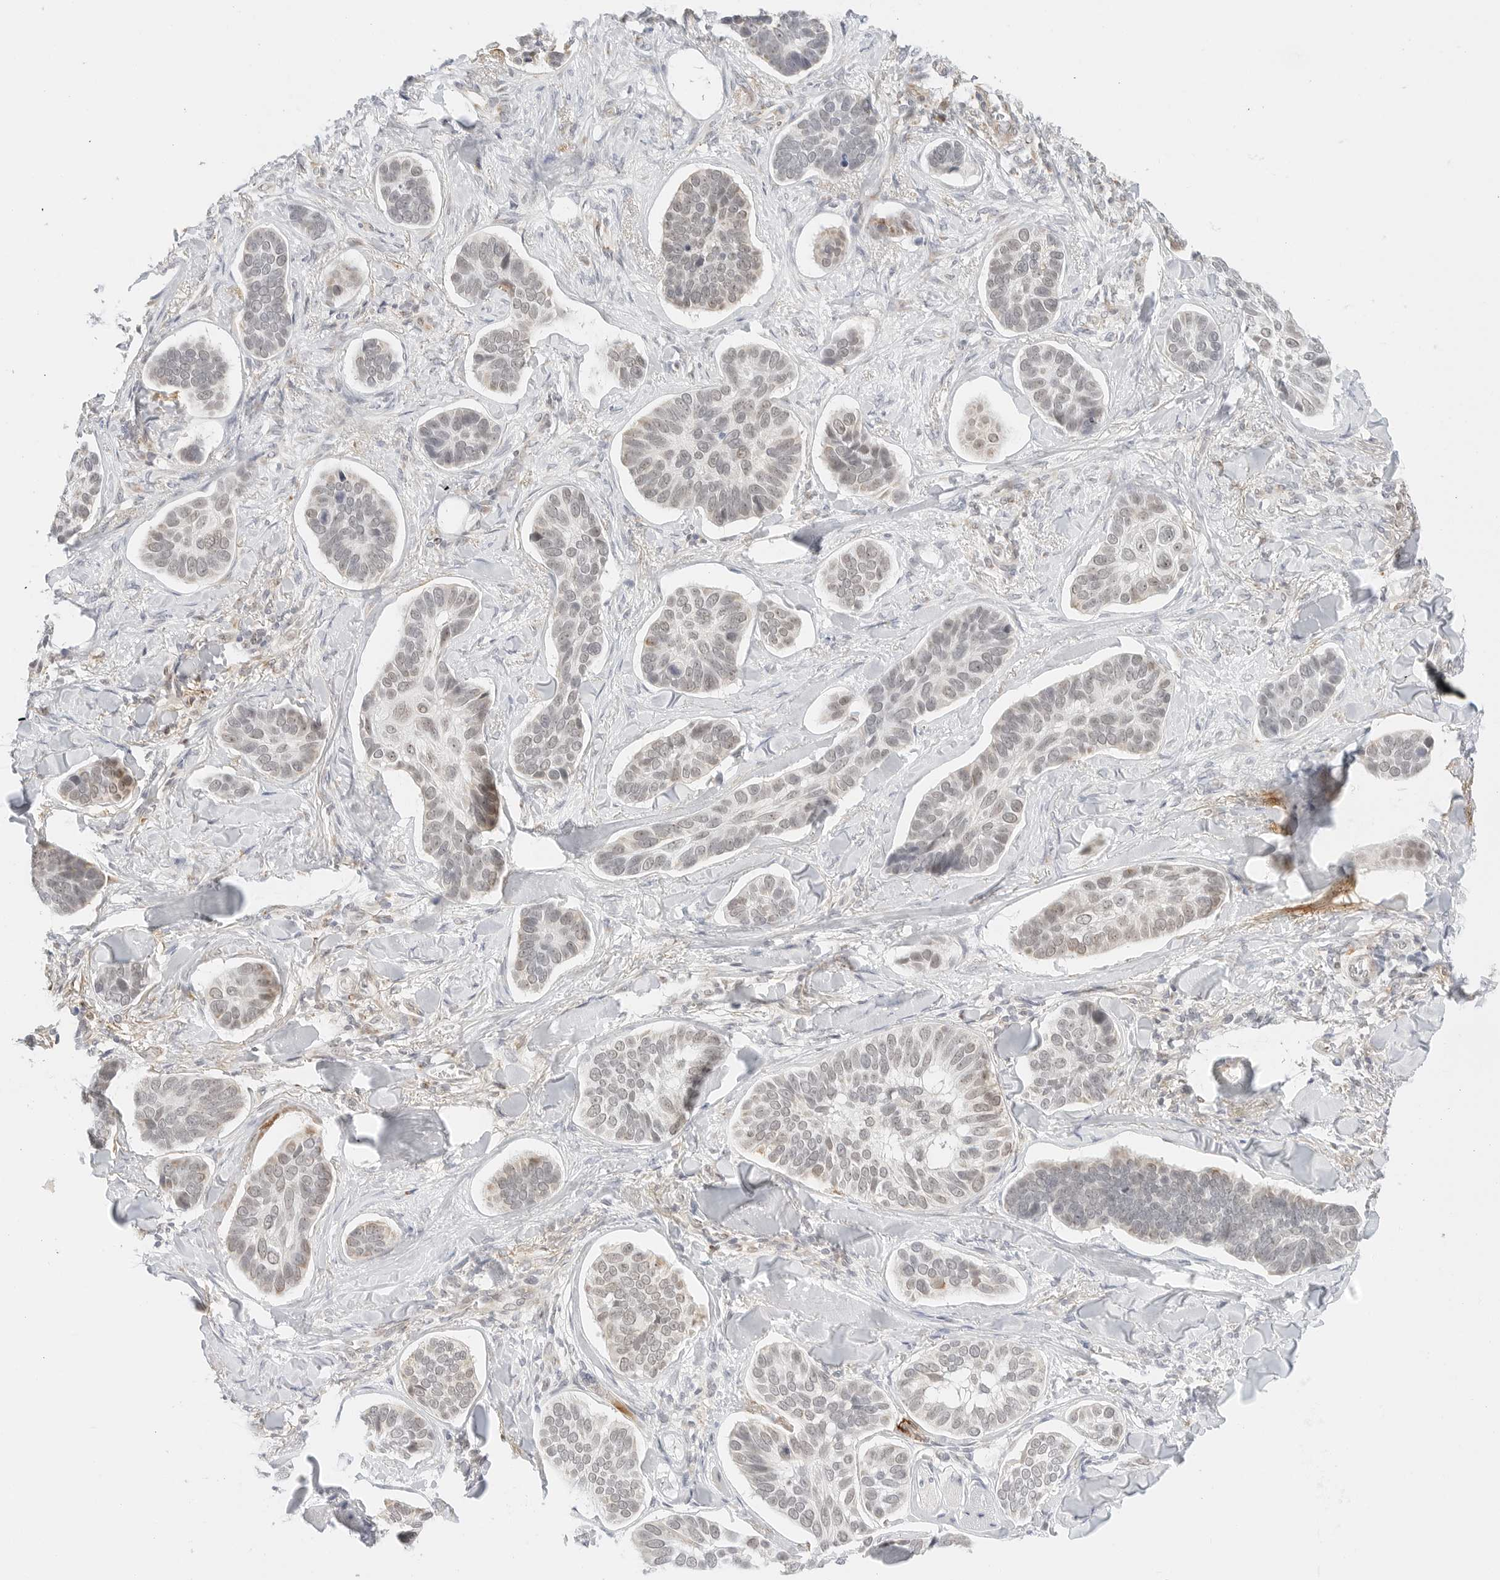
{"staining": {"intensity": "weak", "quantity": "<25%", "location": "cytoplasmic/membranous,nuclear"}, "tissue": "skin cancer", "cell_type": "Tumor cells", "image_type": "cancer", "snomed": [{"axis": "morphology", "description": "Basal cell carcinoma"}, {"axis": "topography", "description": "Skin"}], "caption": "High magnification brightfield microscopy of basal cell carcinoma (skin) stained with DAB (3,3'-diaminobenzidine) (brown) and counterstained with hematoxylin (blue): tumor cells show no significant staining.", "gene": "GORAB", "patient": {"sex": "male", "age": 62}}